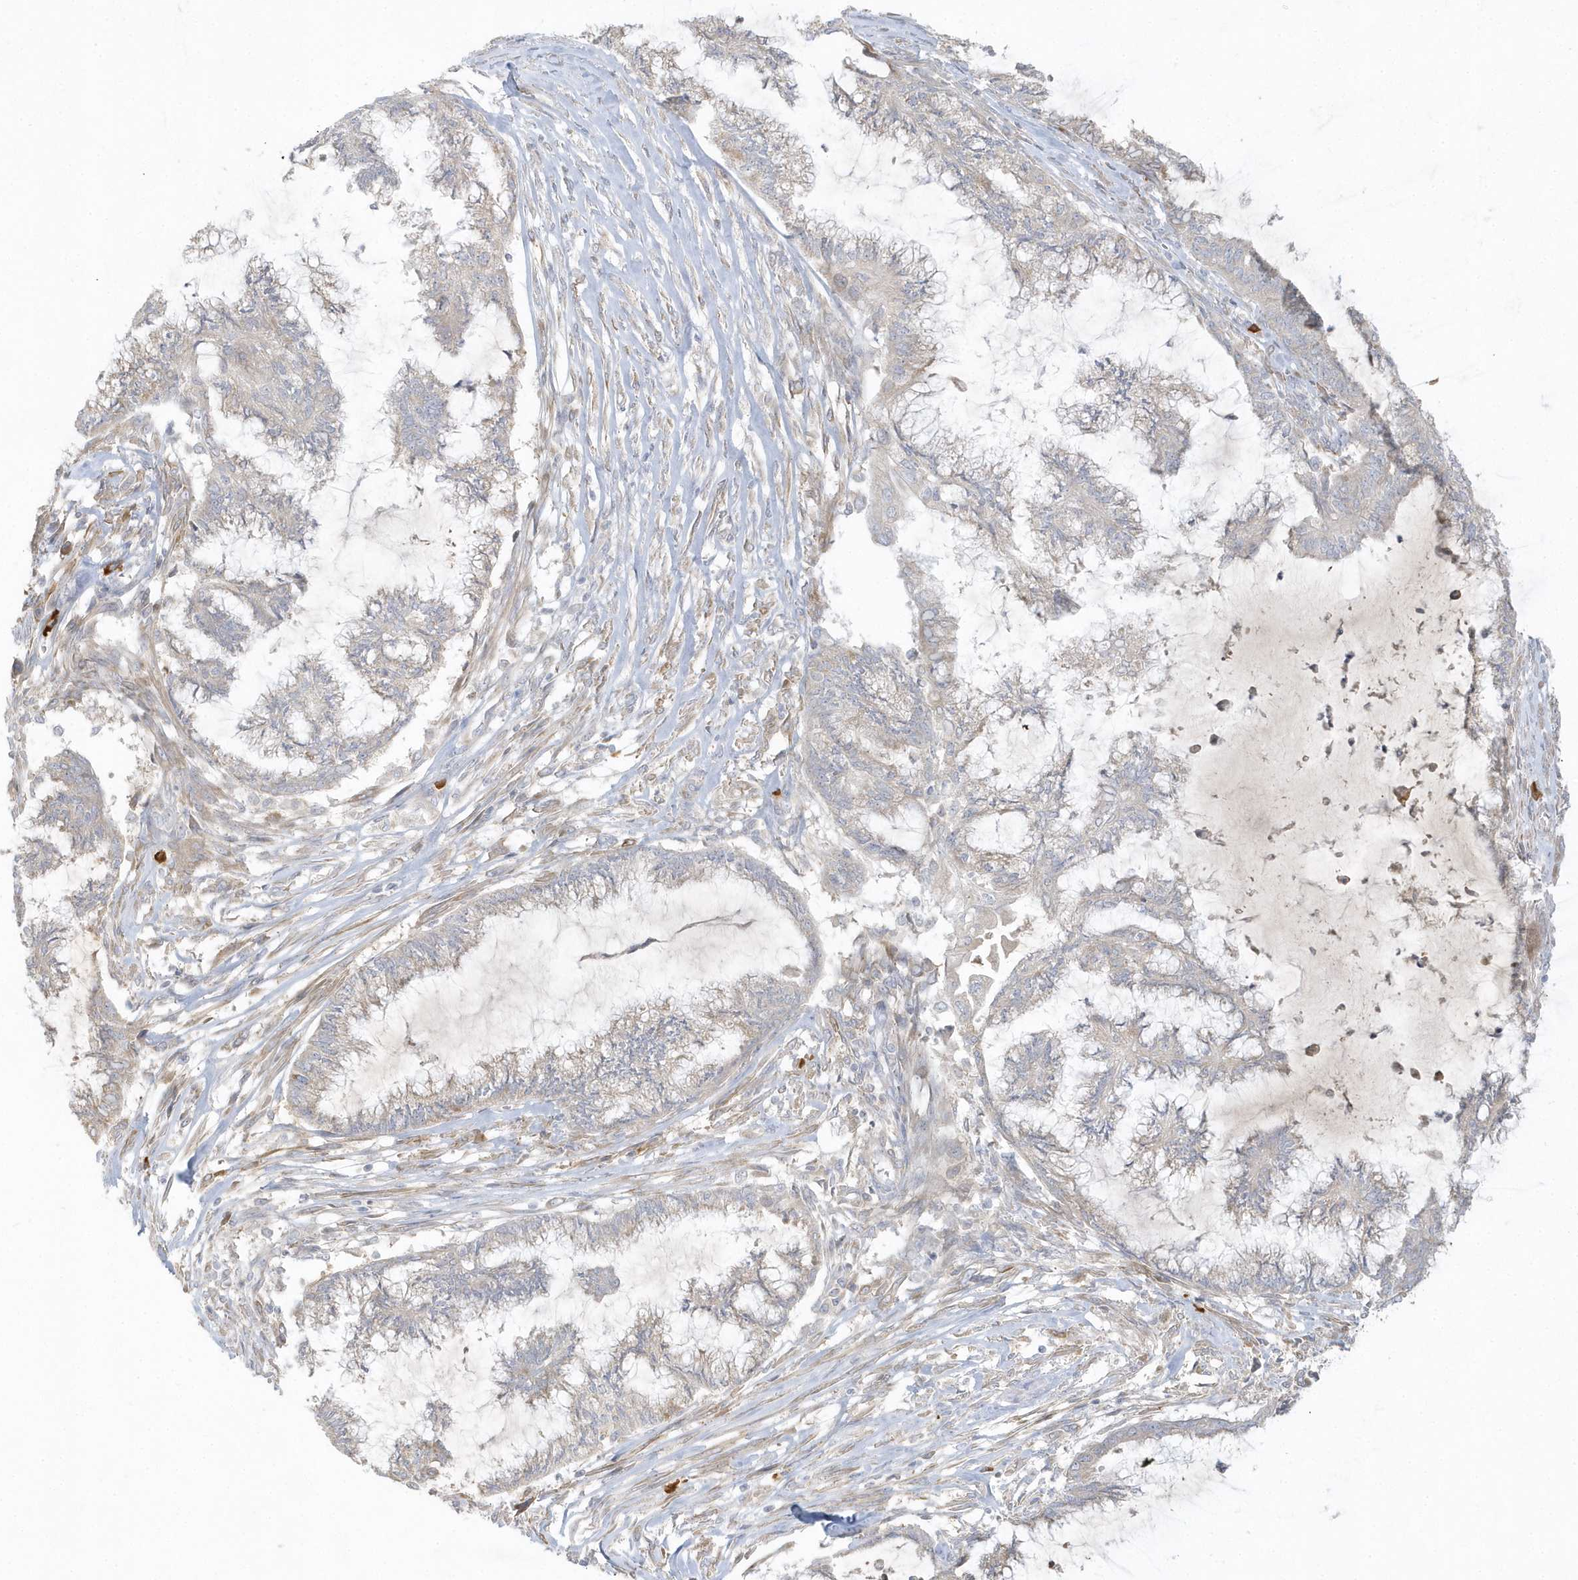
{"staining": {"intensity": "negative", "quantity": "none", "location": "none"}, "tissue": "endometrial cancer", "cell_type": "Tumor cells", "image_type": "cancer", "snomed": [{"axis": "morphology", "description": "Adenocarcinoma, NOS"}, {"axis": "topography", "description": "Endometrium"}], "caption": "Immunohistochemical staining of human endometrial cancer reveals no significant staining in tumor cells.", "gene": "THADA", "patient": {"sex": "female", "age": 86}}